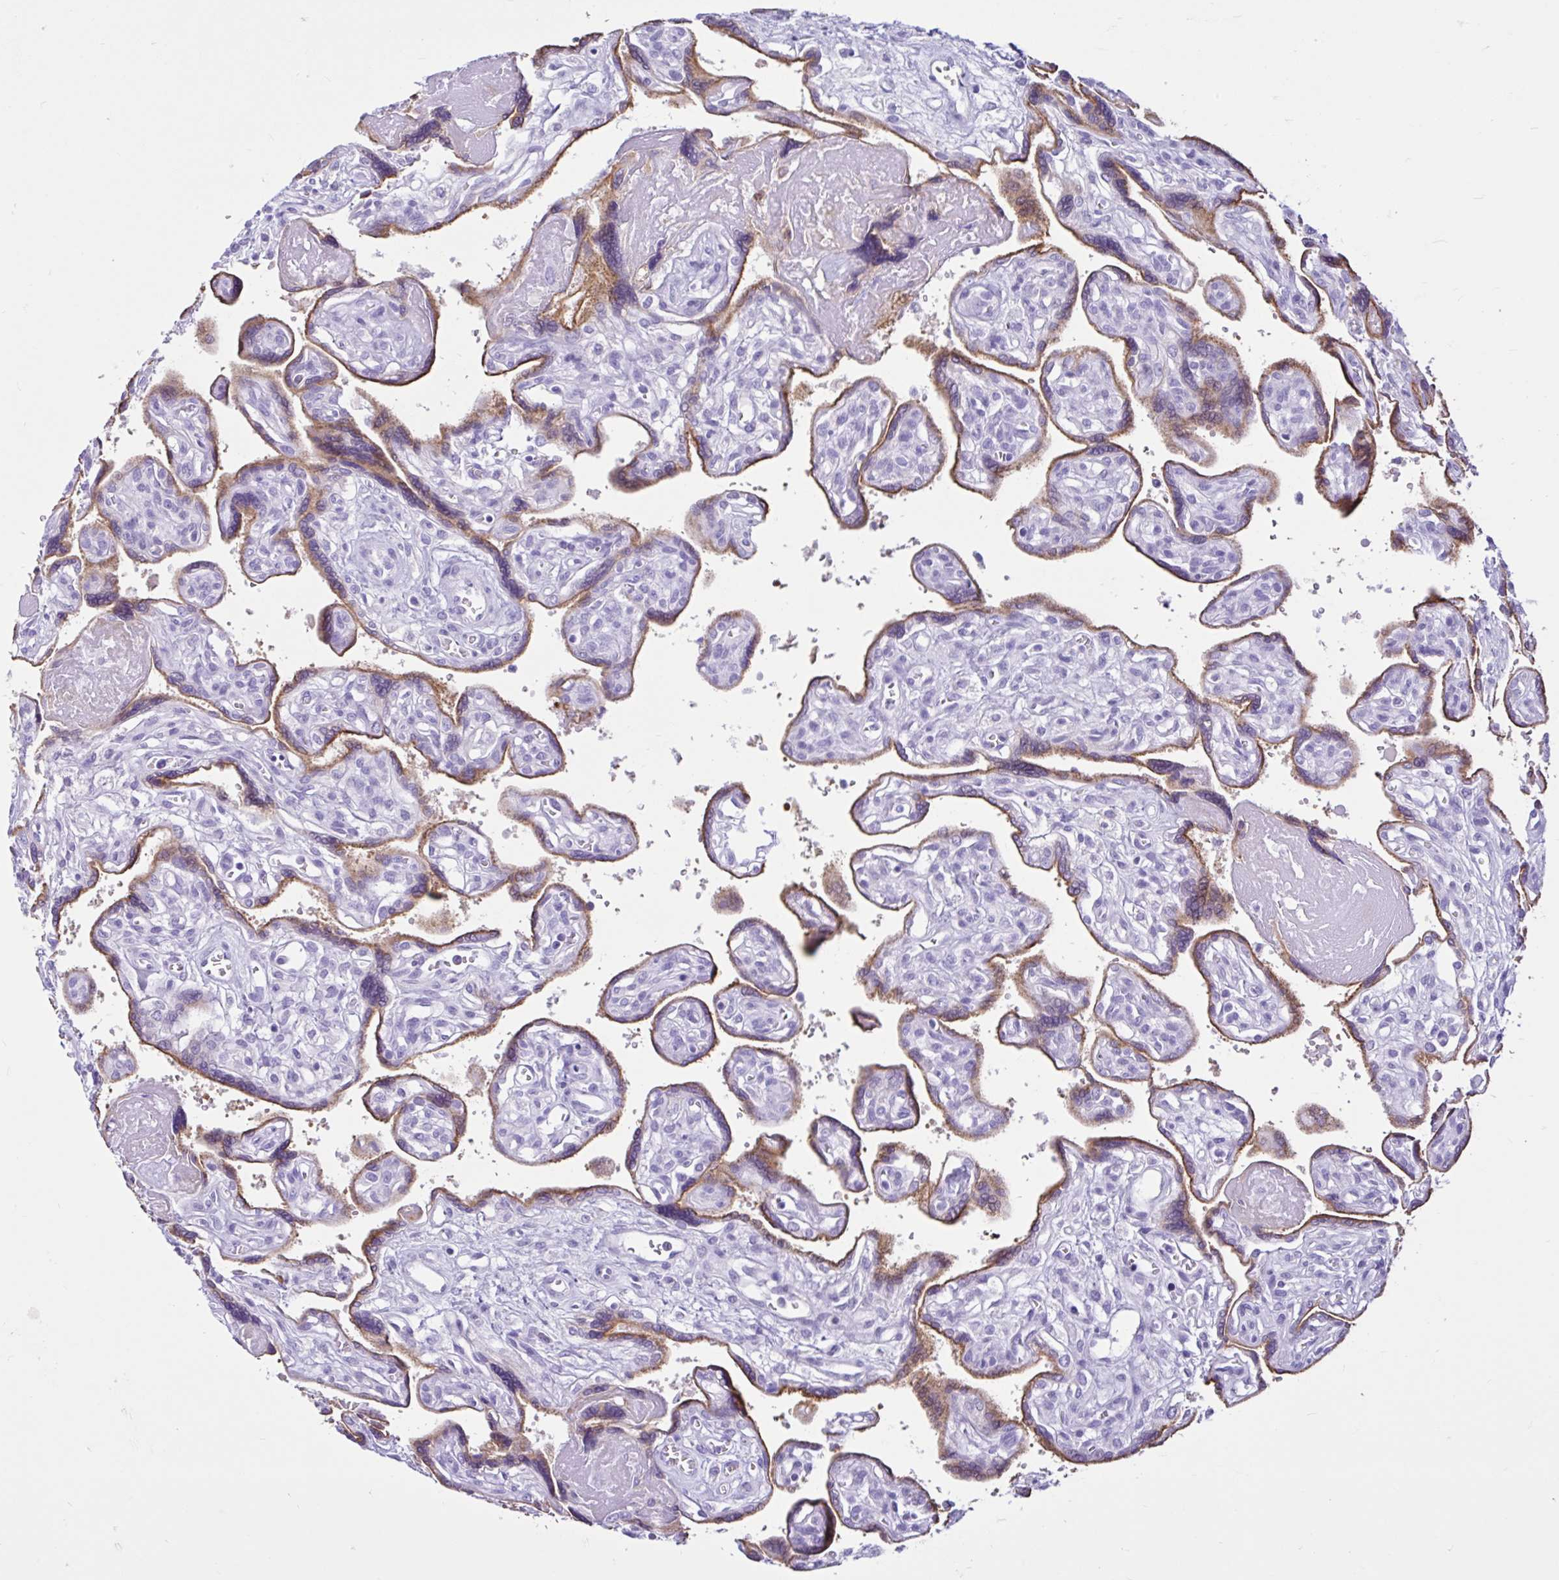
{"staining": {"intensity": "strong", "quantity": ">75%", "location": "cytoplasmic/membranous"}, "tissue": "placenta", "cell_type": "Trophoblastic cells", "image_type": "normal", "snomed": [{"axis": "morphology", "description": "Normal tissue, NOS"}, {"axis": "topography", "description": "Placenta"}], "caption": "Immunohistochemical staining of unremarkable human placenta shows high levels of strong cytoplasmic/membranous positivity in approximately >75% of trophoblastic cells.", "gene": "CYP19A1", "patient": {"sex": "female", "age": 39}}